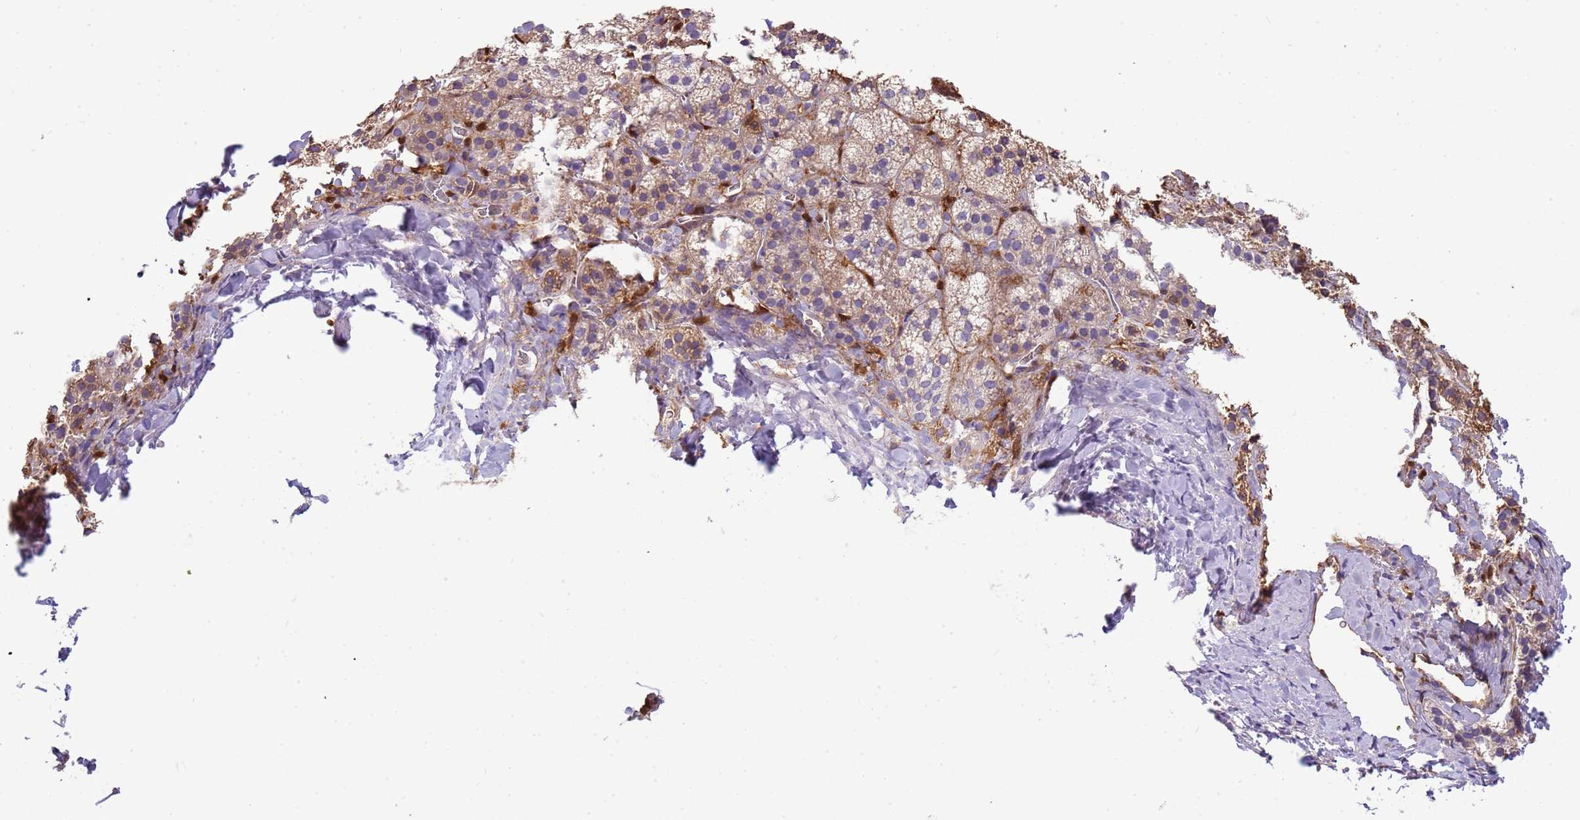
{"staining": {"intensity": "moderate", "quantity": "<25%", "location": "cytoplasmic/membranous"}, "tissue": "adrenal gland", "cell_type": "Glandular cells", "image_type": "normal", "snomed": [{"axis": "morphology", "description": "Normal tissue, NOS"}, {"axis": "topography", "description": "Adrenal gland"}], "caption": "Glandular cells exhibit low levels of moderate cytoplasmic/membranous expression in about <25% of cells in unremarkable adrenal gland. (brown staining indicates protein expression, while blue staining denotes nuclei).", "gene": "PLCXD3", "patient": {"sex": "female", "age": 44}}